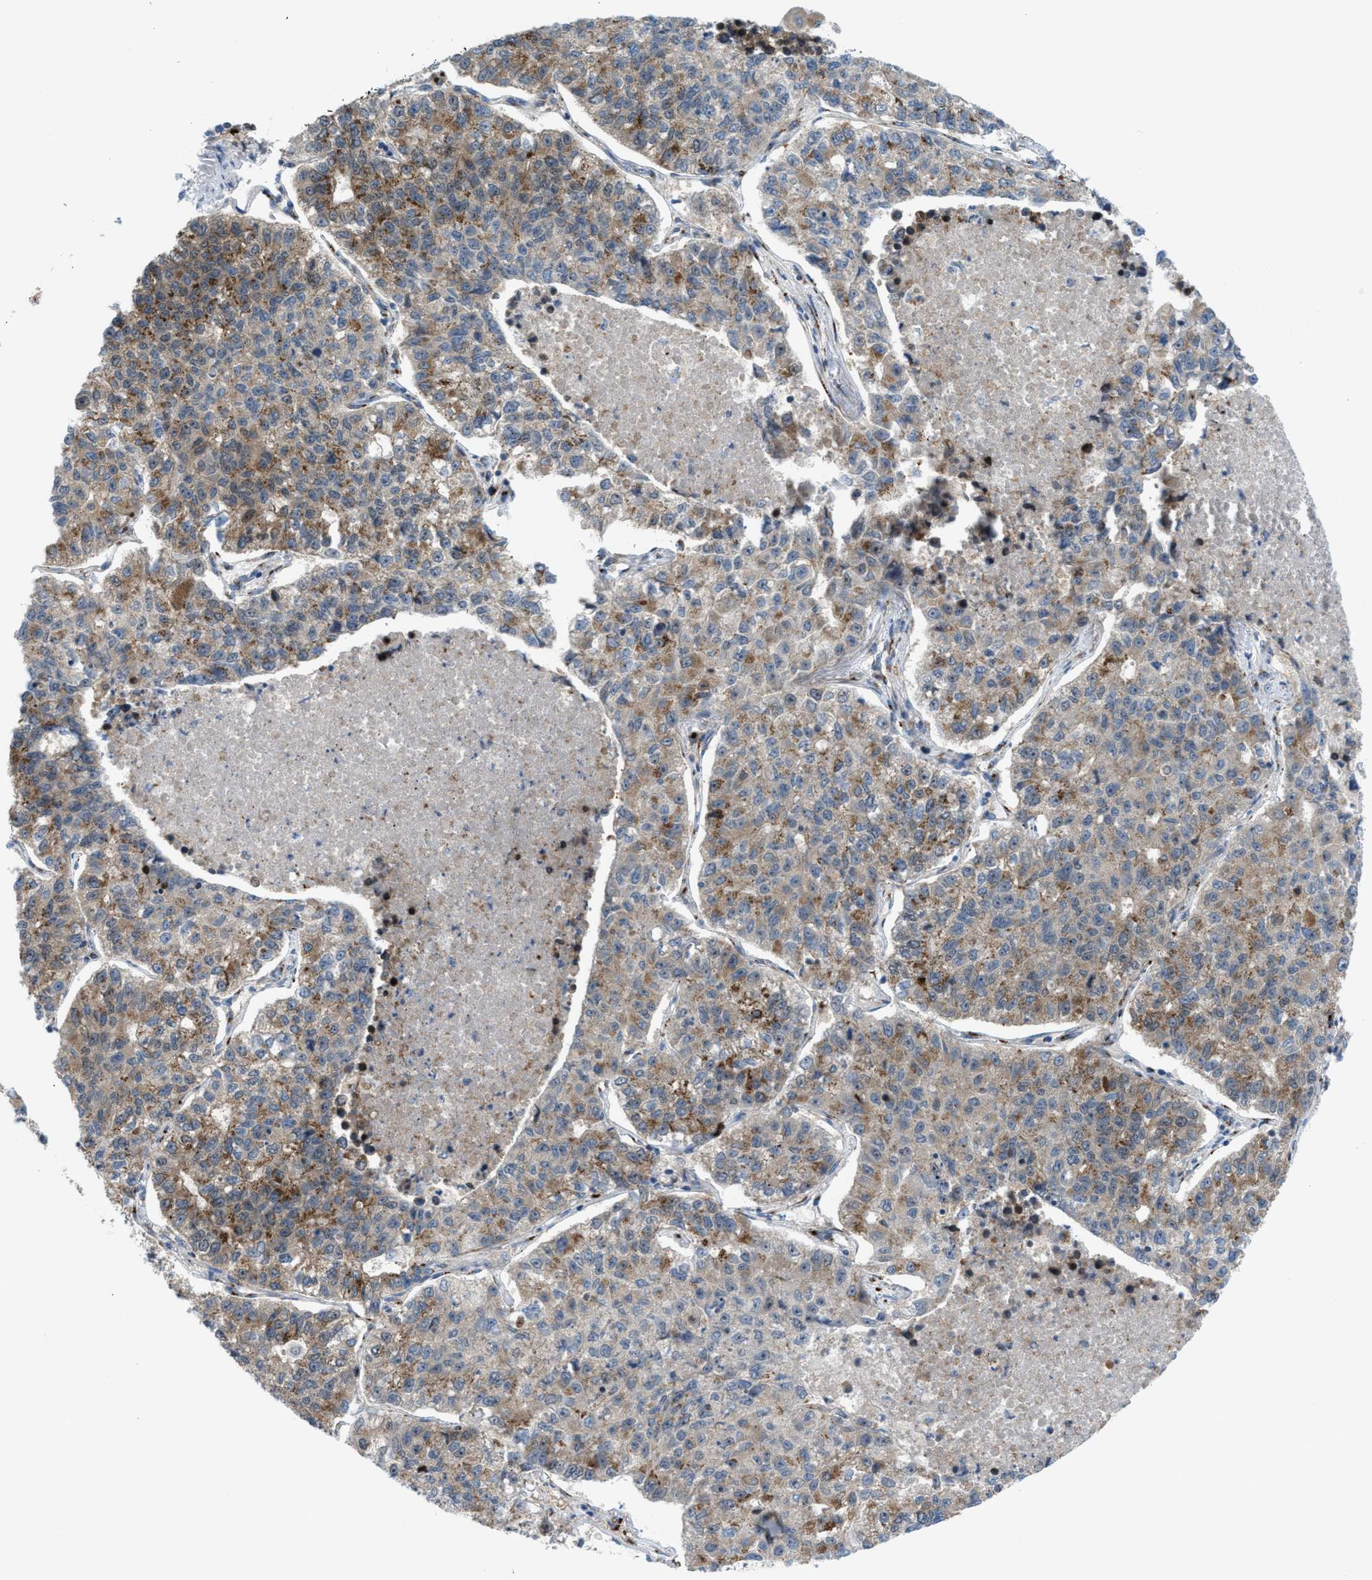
{"staining": {"intensity": "weak", "quantity": ">75%", "location": "cytoplasmic/membranous"}, "tissue": "lung cancer", "cell_type": "Tumor cells", "image_type": "cancer", "snomed": [{"axis": "morphology", "description": "Adenocarcinoma, NOS"}, {"axis": "topography", "description": "Lung"}], "caption": "Approximately >75% of tumor cells in human adenocarcinoma (lung) reveal weak cytoplasmic/membranous protein staining as visualized by brown immunohistochemical staining.", "gene": "SLC38A10", "patient": {"sex": "male", "age": 49}}